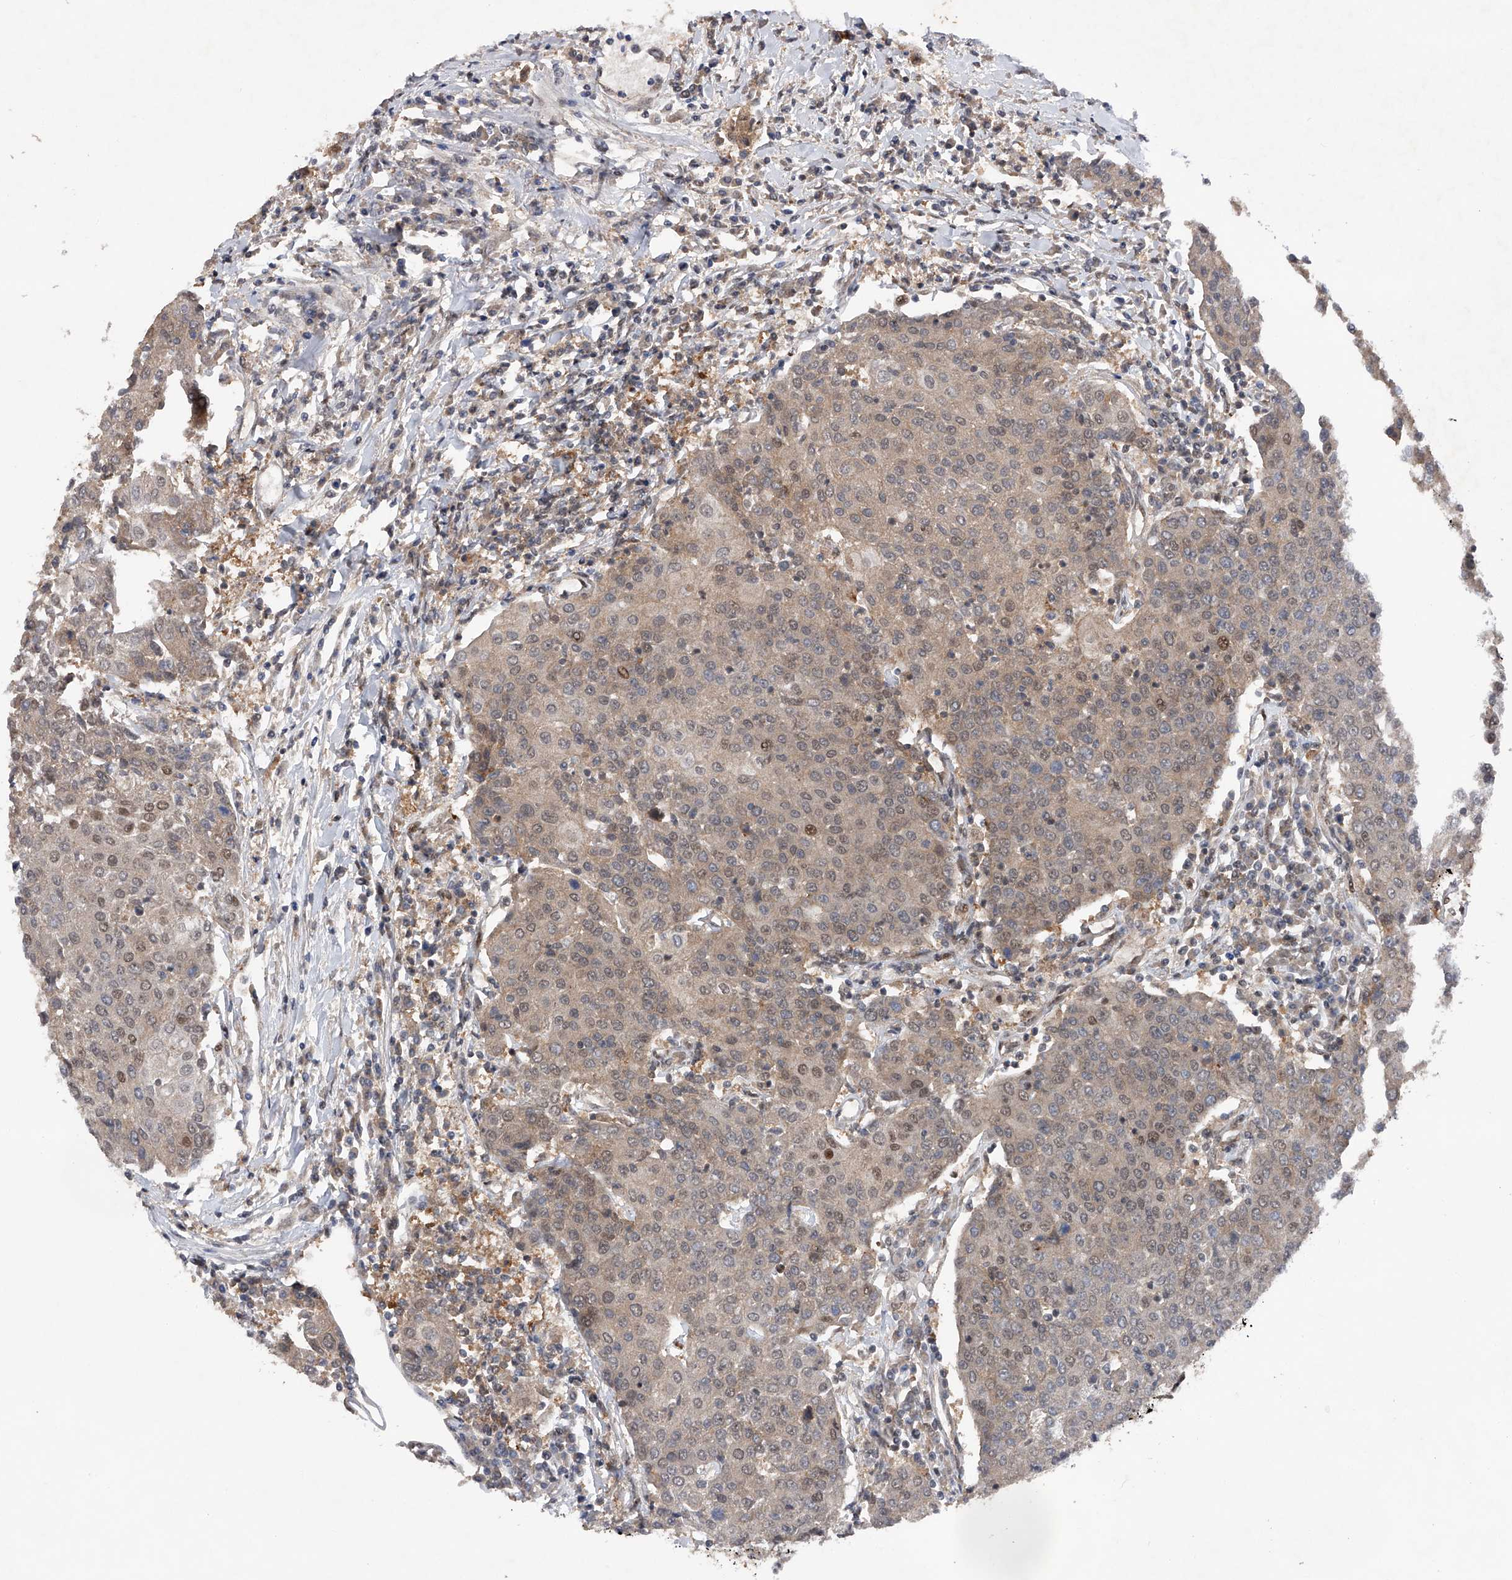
{"staining": {"intensity": "weak", "quantity": "<25%", "location": "cytoplasmic/membranous,nuclear"}, "tissue": "urothelial cancer", "cell_type": "Tumor cells", "image_type": "cancer", "snomed": [{"axis": "morphology", "description": "Urothelial carcinoma, High grade"}, {"axis": "topography", "description": "Urinary bladder"}], "caption": "This image is of high-grade urothelial carcinoma stained with immunohistochemistry to label a protein in brown with the nuclei are counter-stained blue. There is no positivity in tumor cells.", "gene": "RWDD2A", "patient": {"sex": "female", "age": 85}}